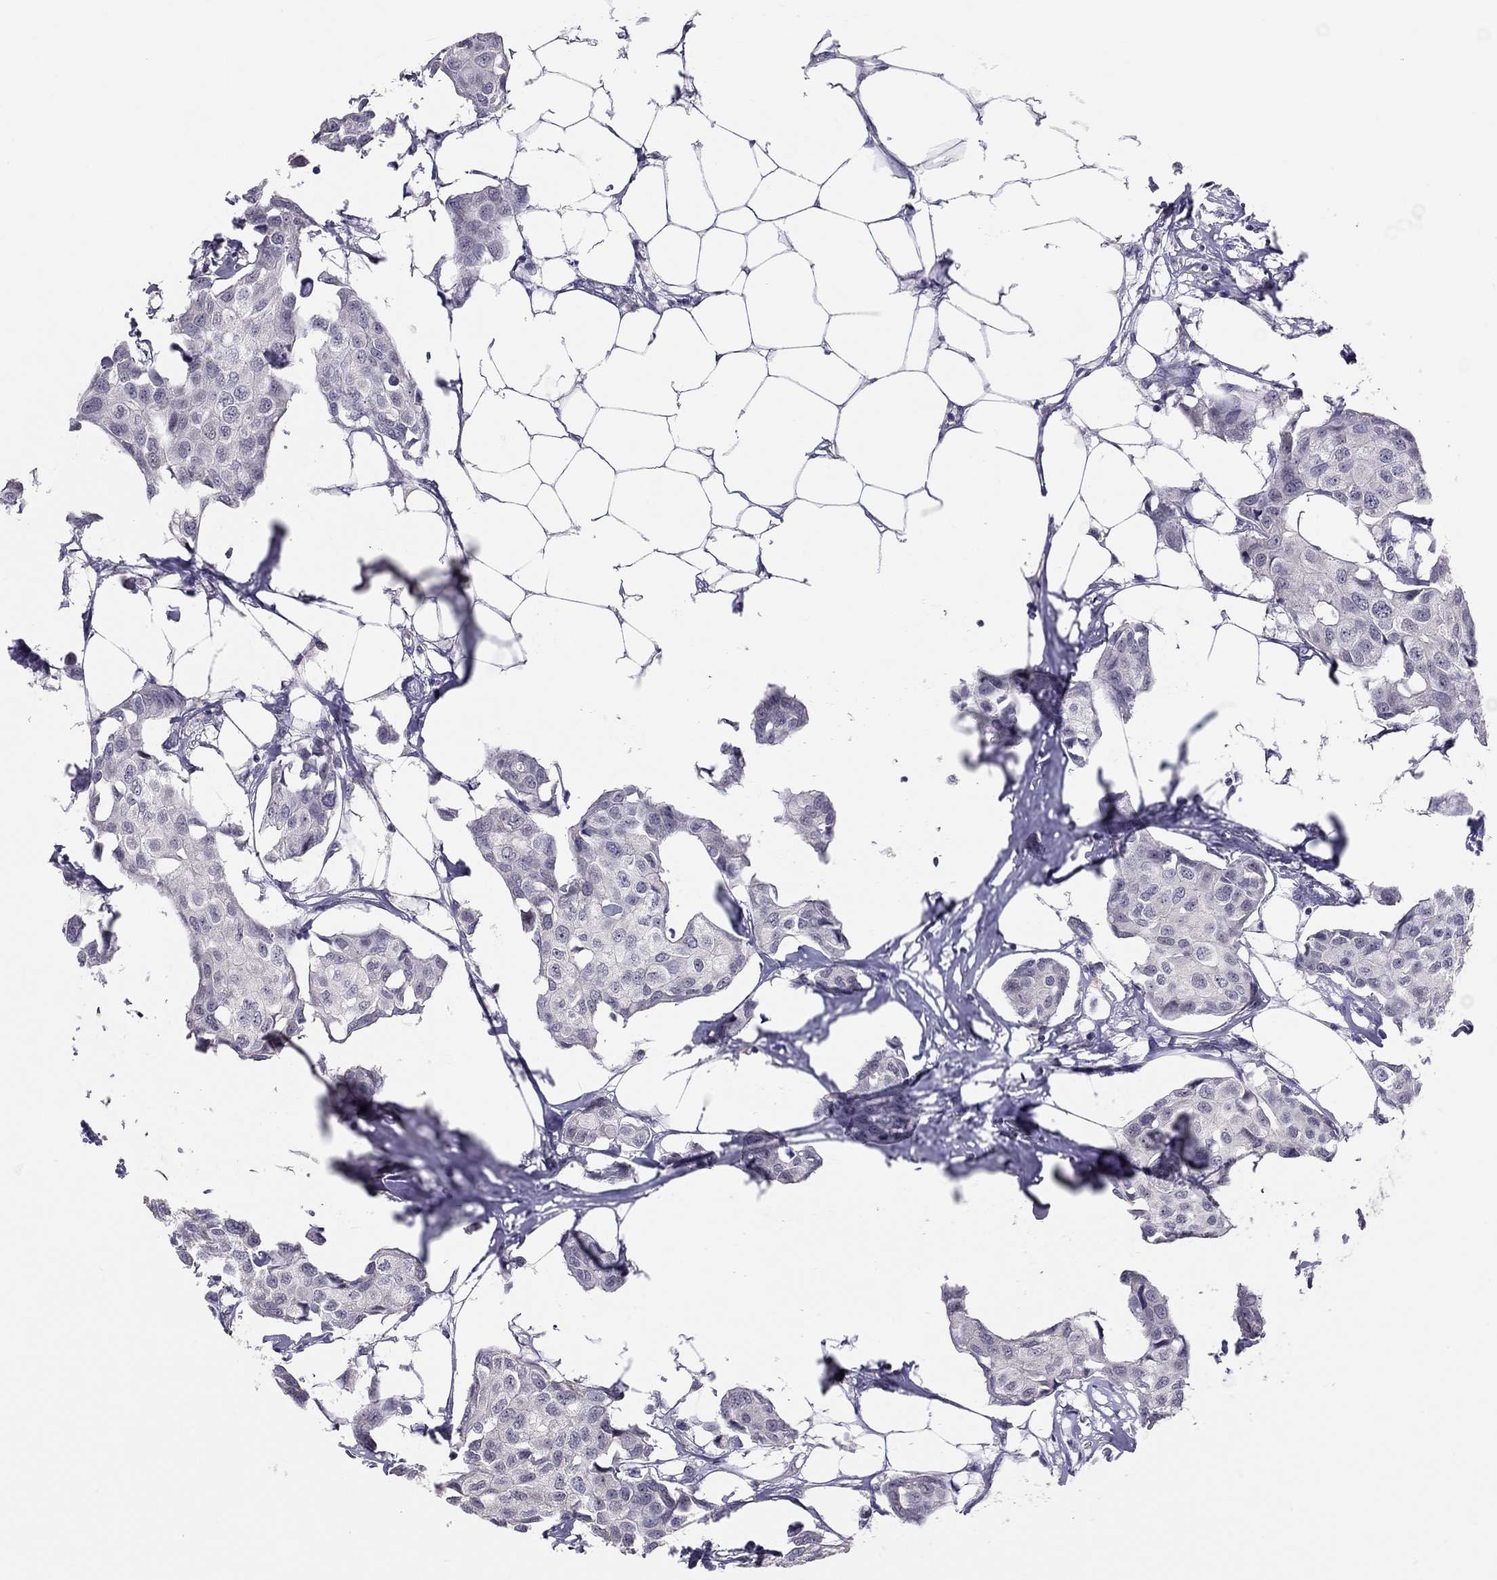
{"staining": {"intensity": "negative", "quantity": "none", "location": "none"}, "tissue": "breast cancer", "cell_type": "Tumor cells", "image_type": "cancer", "snomed": [{"axis": "morphology", "description": "Duct carcinoma"}, {"axis": "topography", "description": "Breast"}], "caption": "Immunohistochemical staining of breast cancer (invasive ductal carcinoma) reveals no significant expression in tumor cells.", "gene": "HSF2BP", "patient": {"sex": "female", "age": 80}}